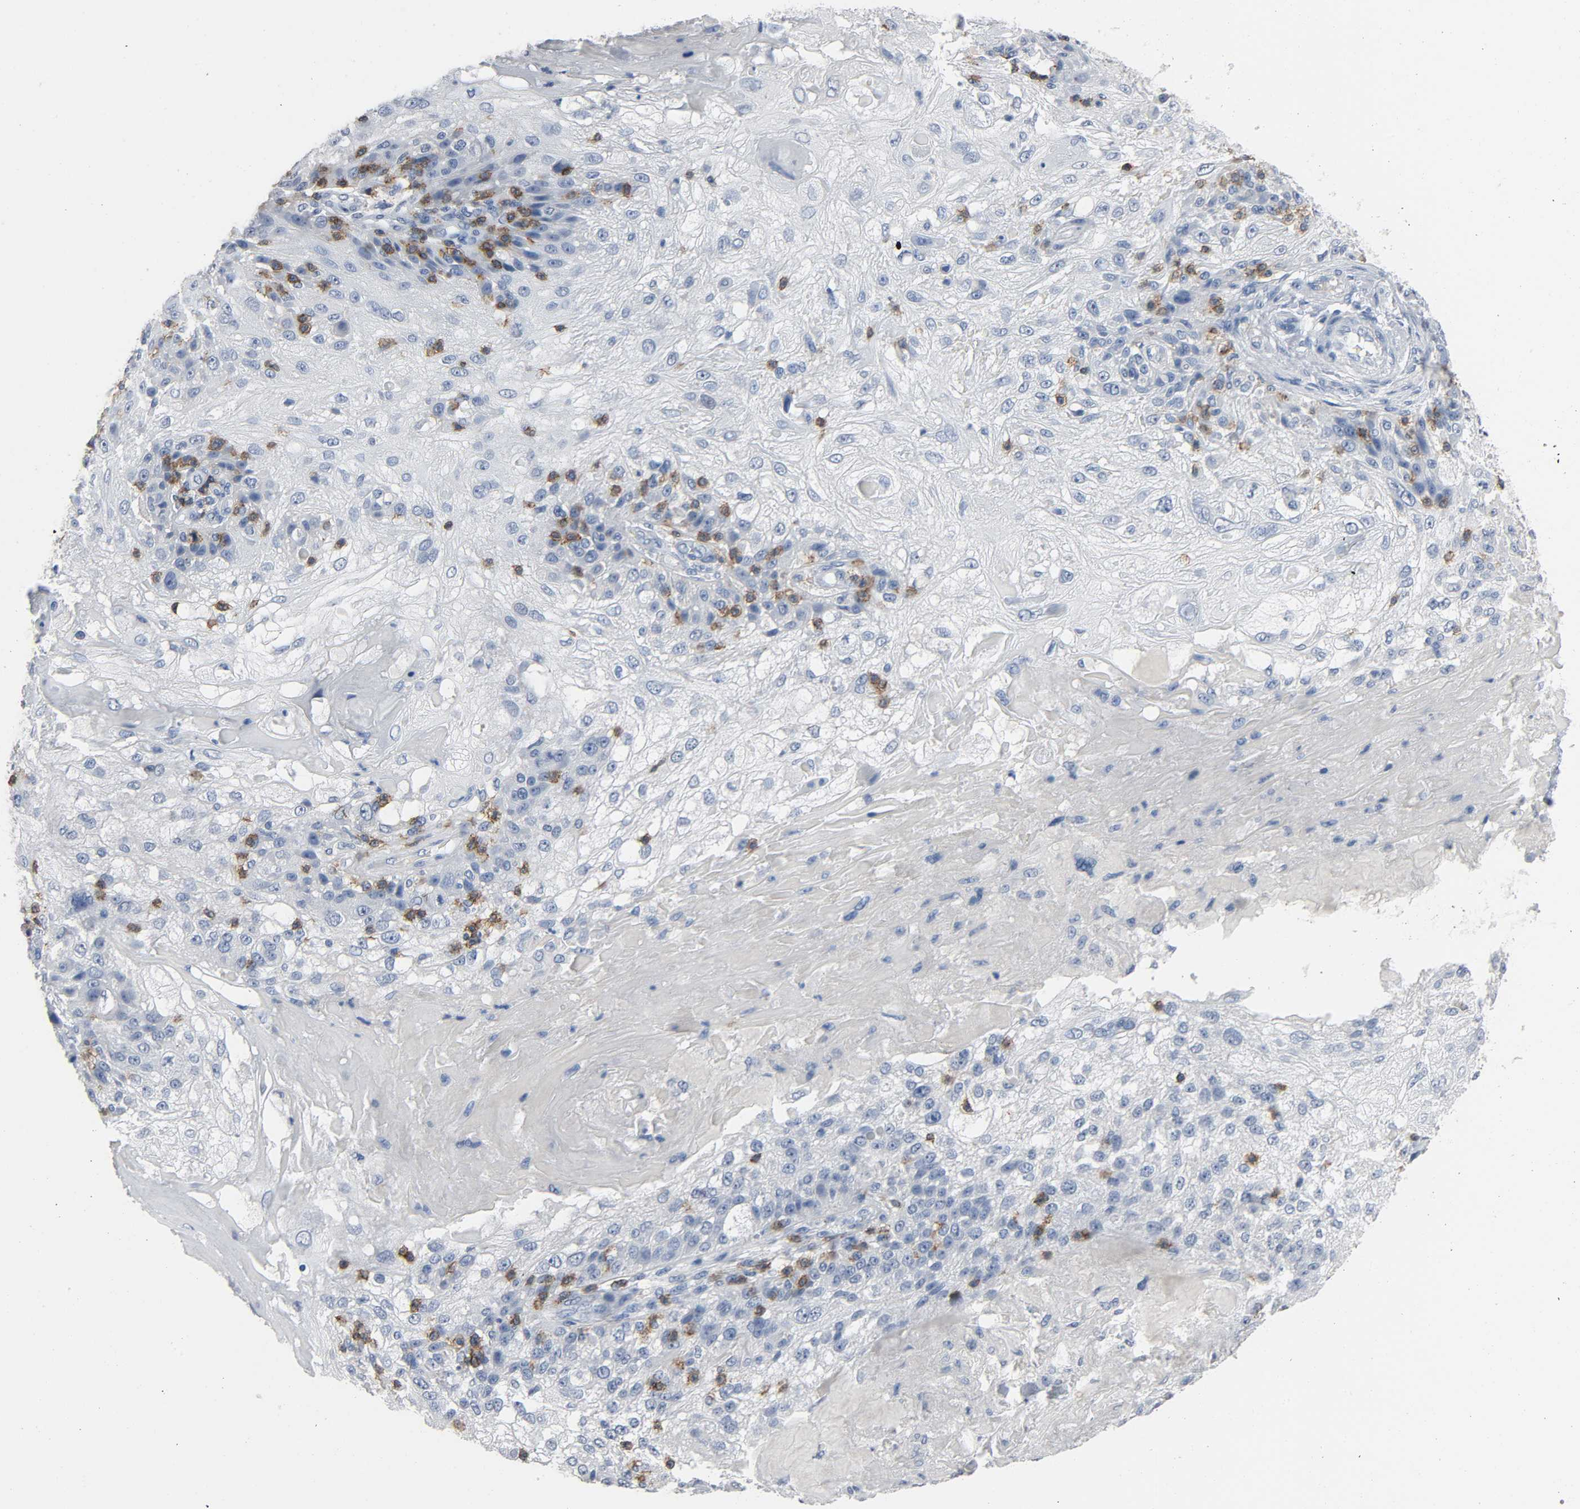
{"staining": {"intensity": "negative", "quantity": "none", "location": "none"}, "tissue": "skin cancer", "cell_type": "Tumor cells", "image_type": "cancer", "snomed": [{"axis": "morphology", "description": "Normal tissue, NOS"}, {"axis": "morphology", "description": "Squamous cell carcinoma, NOS"}, {"axis": "topography", "description": "Skin"}], "caption": "Immunohistochemistry of human squamous cell carcinoma (skin) demonstrates no staining in tumor cells.", "gene": "LCK", "patient": {"sex": "female", "age": 83}}